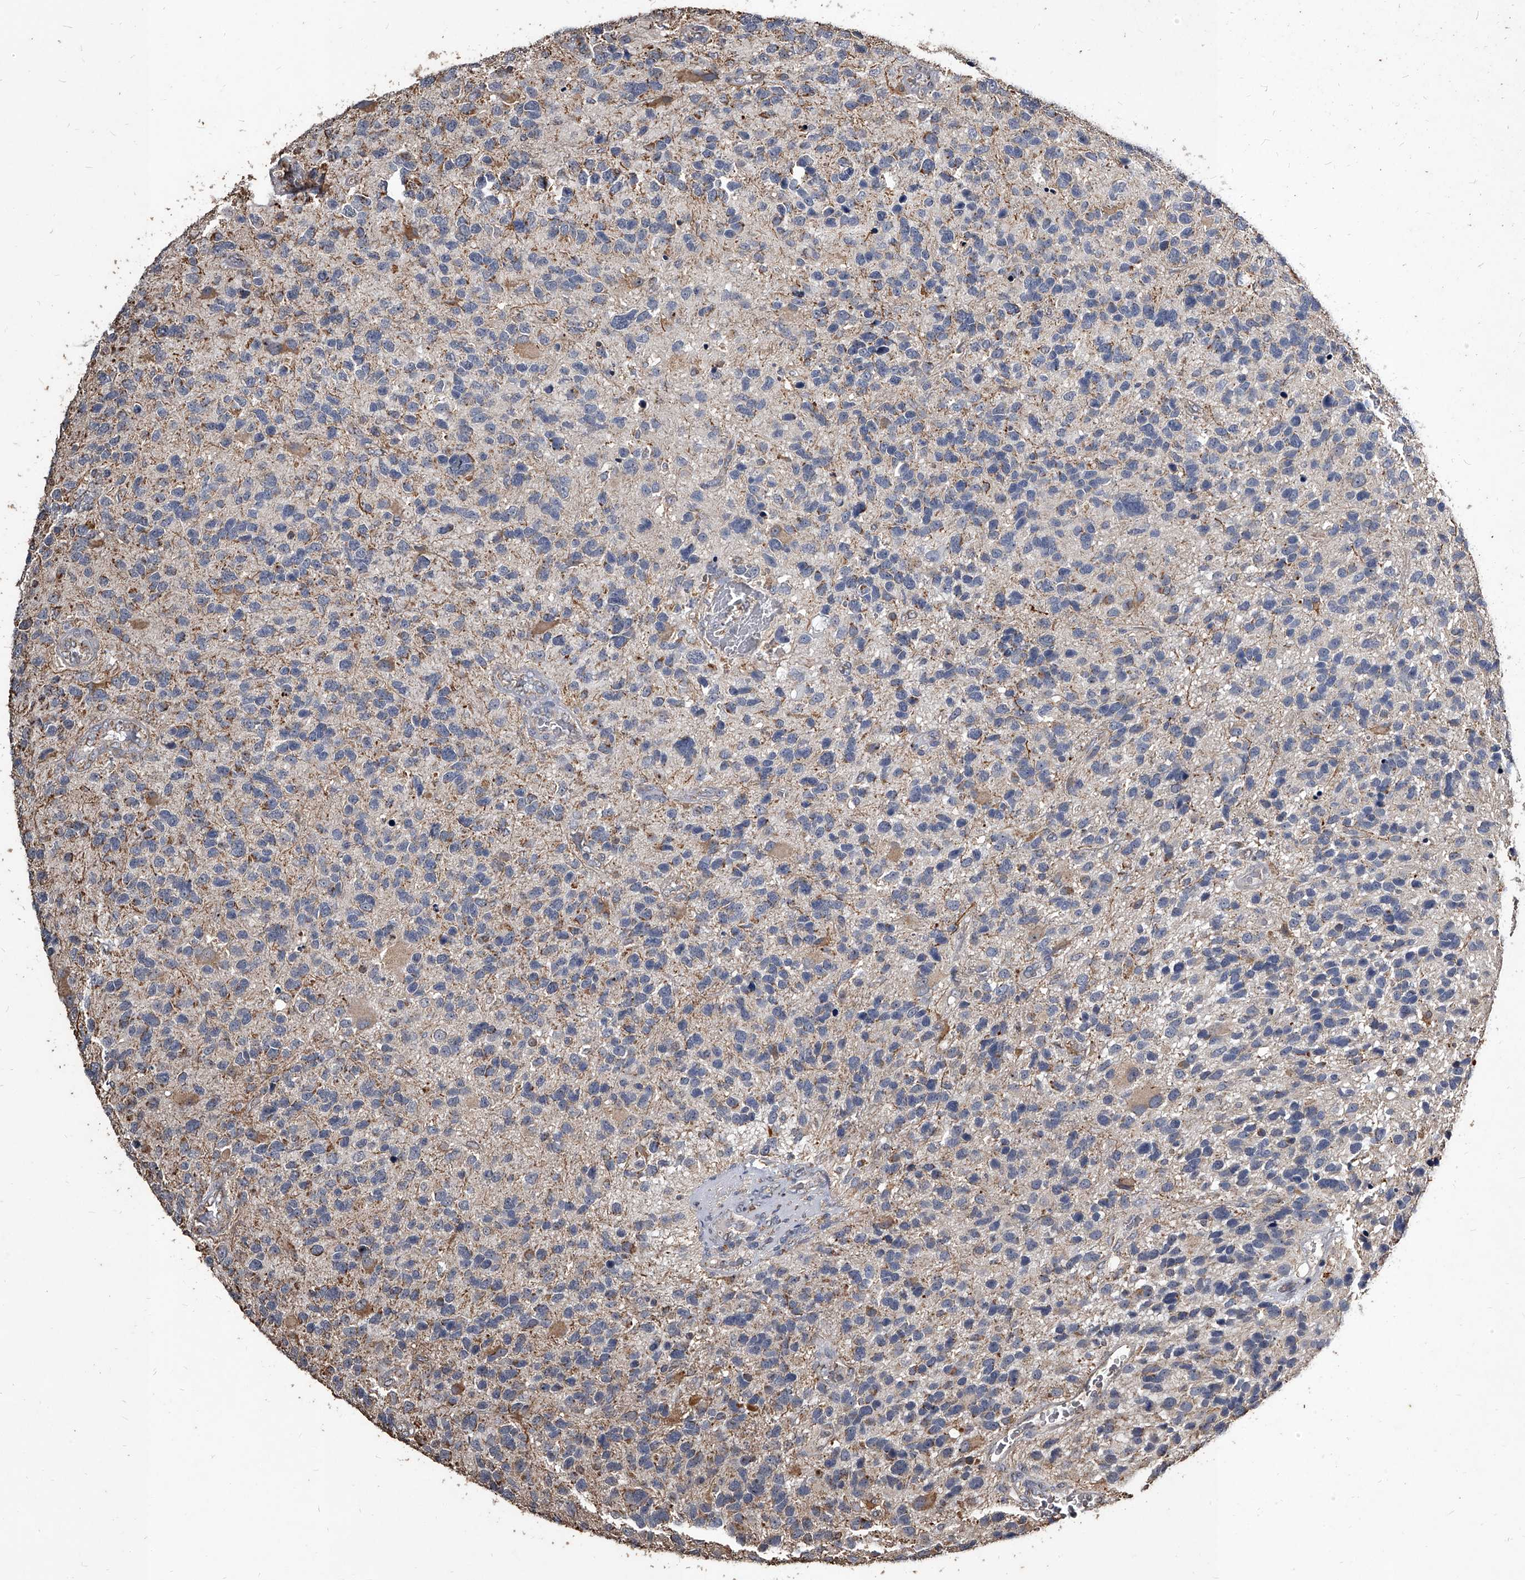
{"staining": {"intensity": "weak", "quantity": "<25%", "location": "cytoplasmic/membranous"}, "tissue": "glioma", "cell_type": "Tumor cells", "image_type": "cancer", "snomed": [{"axis": "morphology", "description": "Glioma, malignant, High grade"}, {"axis": "topography", "description": "Brain"}], "caption": "IHC image of neoplastic tissue: glioma stained with DAB reveals no significant protein positivity in tumor cells.", "gene": "GPR183", "patient": {"sex": "female", "age": 58}}